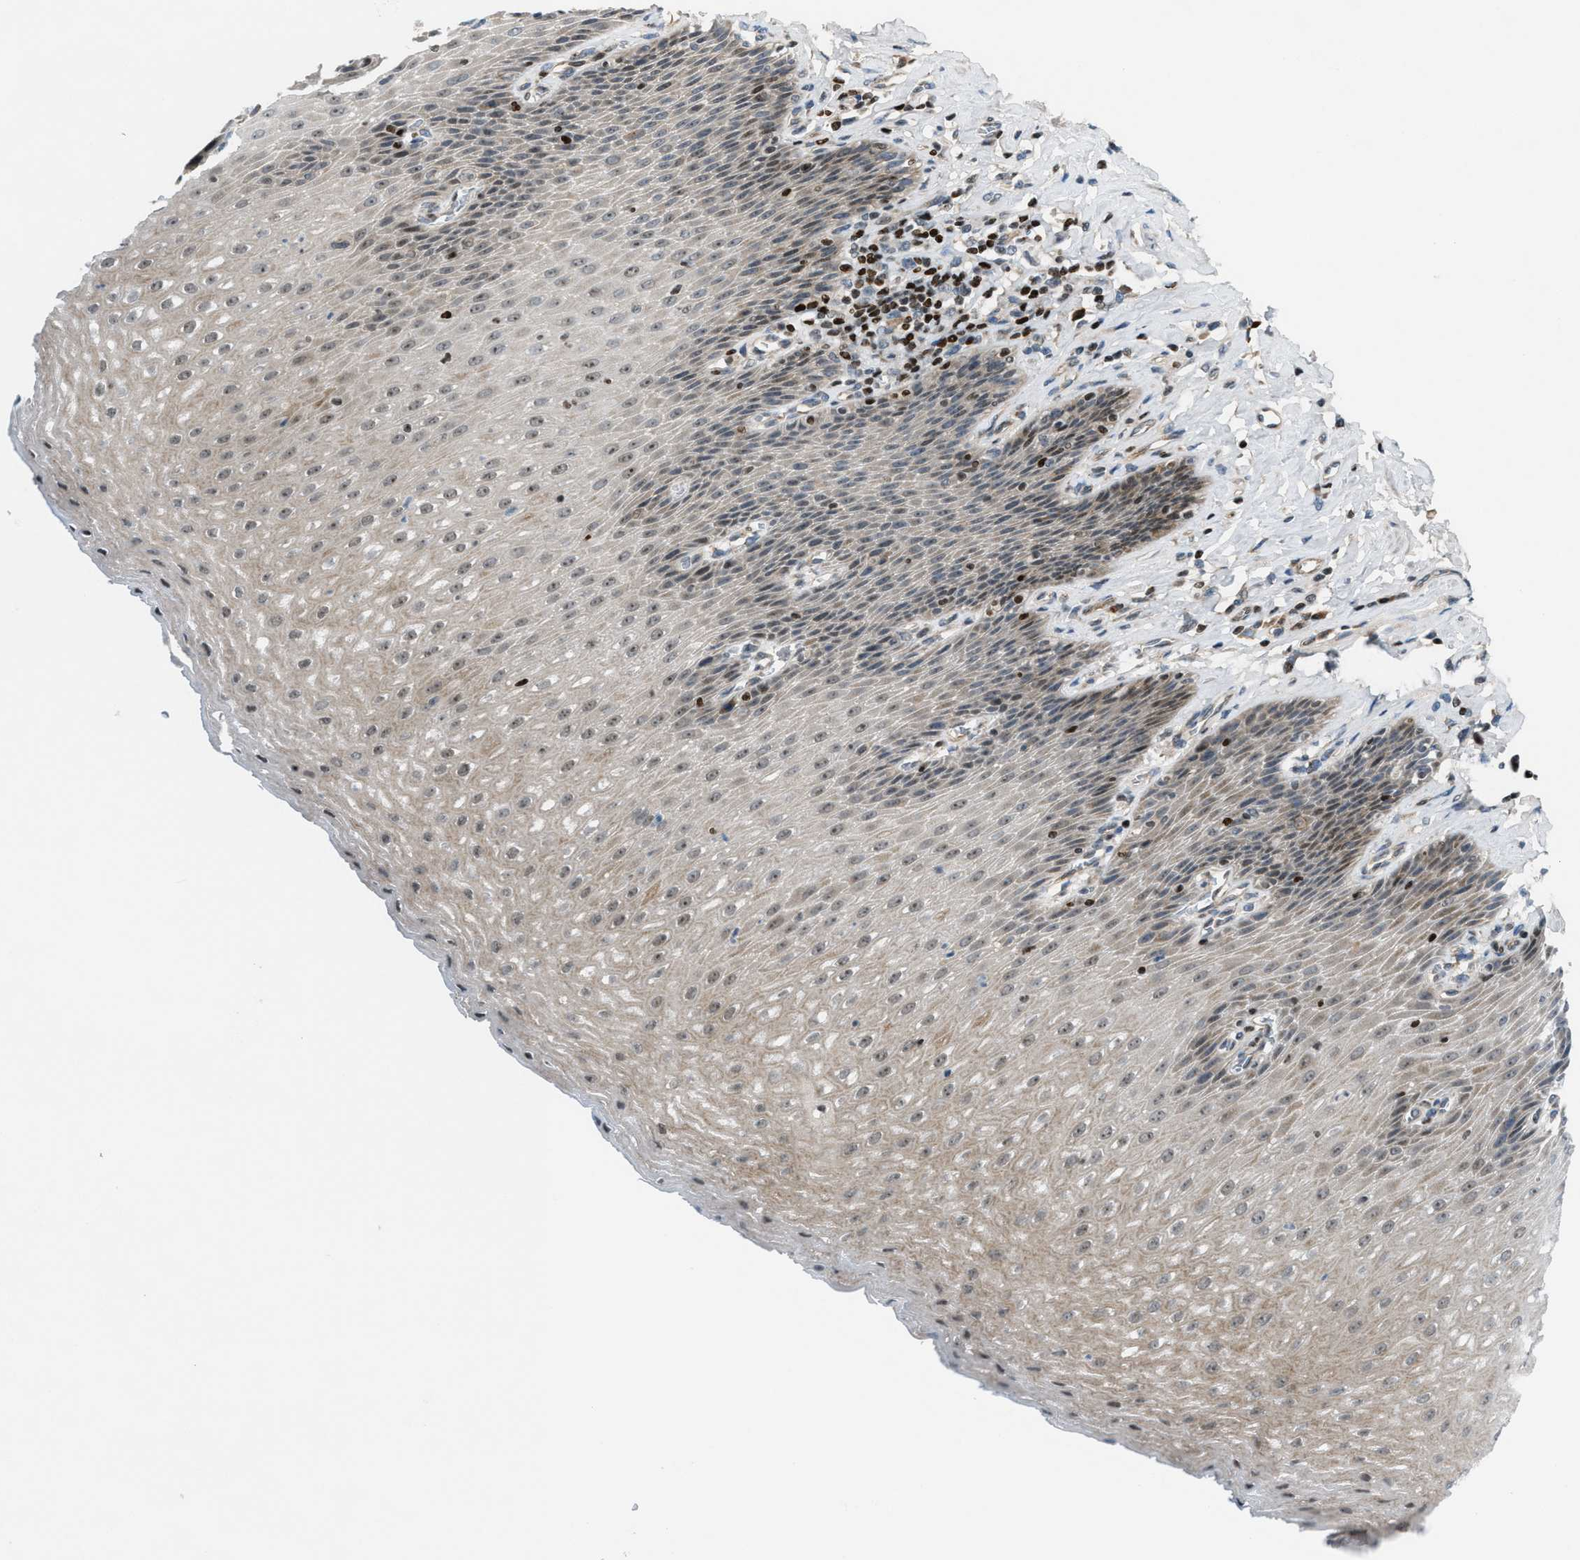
{"staining": {"intensity": "moderate", "quantity": "25%-75%", "location": "cytoplasmic/membranous,nuclear"}, "tissue": "esophagus", "cell_type": "Squamous epithelial cells", "image_type": "normal", "snomed": [{"axis": "morphology", "description": "Normal tissue, NOS"}, {"axis": "topography", "description": "Esophagus"}], "caption": "Esophagus stained for a protein (brown) exhibits moderate cytoplasmic/membranous,nuclear positive staining in about 25%-75% of squamous epithelial cells.", "gene": "ZNF276", "patient": {"sex": "female", "age": 61}}